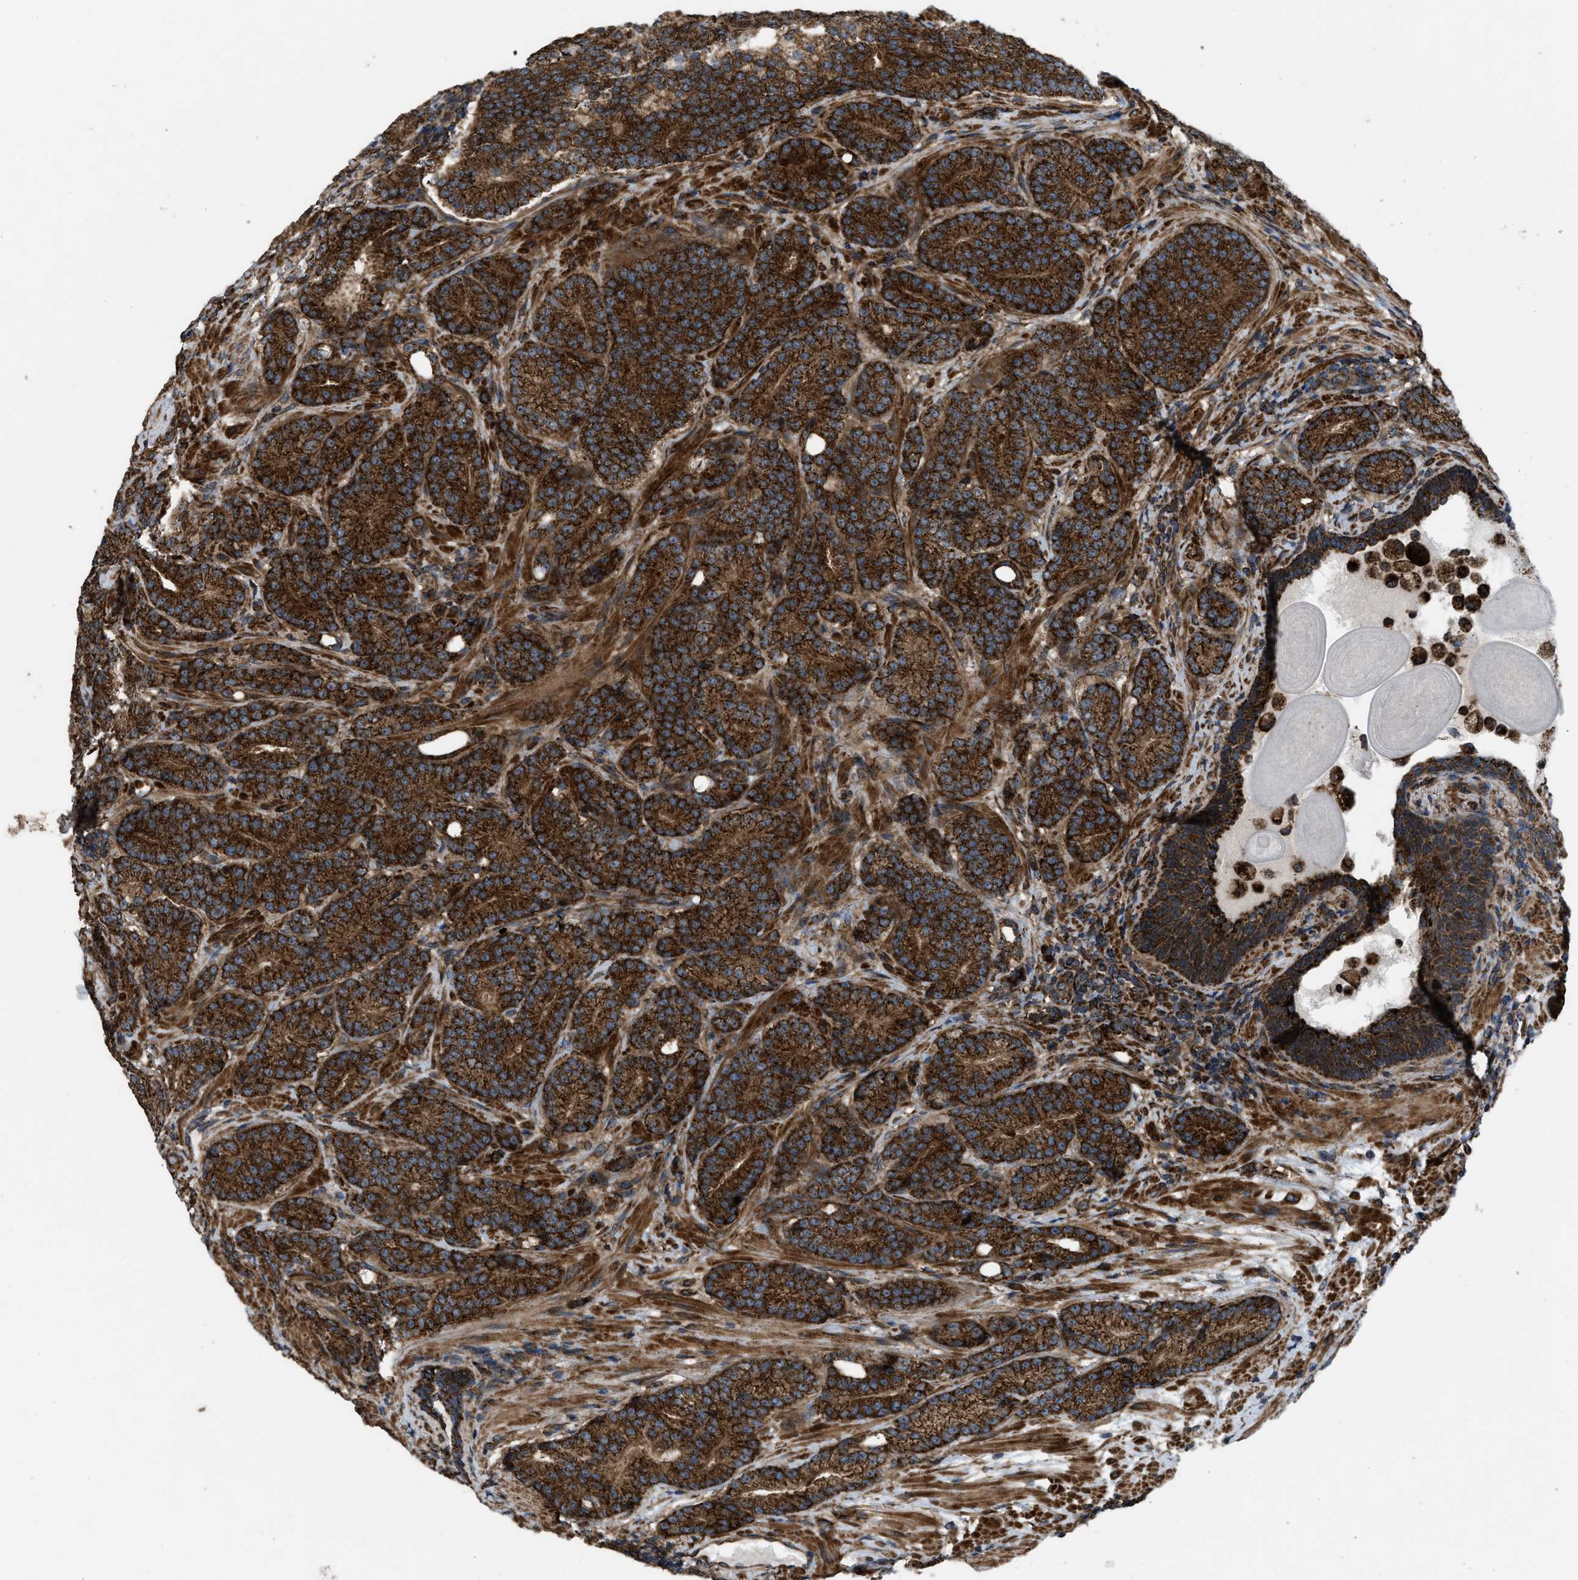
{"staining": {"intensity": "strong", "quantity": ">75%", "location": "cytoplasmic/membranous"}, "tissue": "prostate cancer", "cell_type": "Tumor cells", "image_type": "cancer", "snomed": [{"axis": "morphology", "description": "Adenocarcinoma, High grade"}, {"axis": "topography", "description": "Prostate"}], "caption": "Immunohistochemical staining of human prostate cancer (high-grade adenocarcinoma) shows high levels of strong cytoplasmic/membranous positivity in about >75% of tumor cells.", "gene": "PER3", "patient": {"sex": "male", "age": 61}}